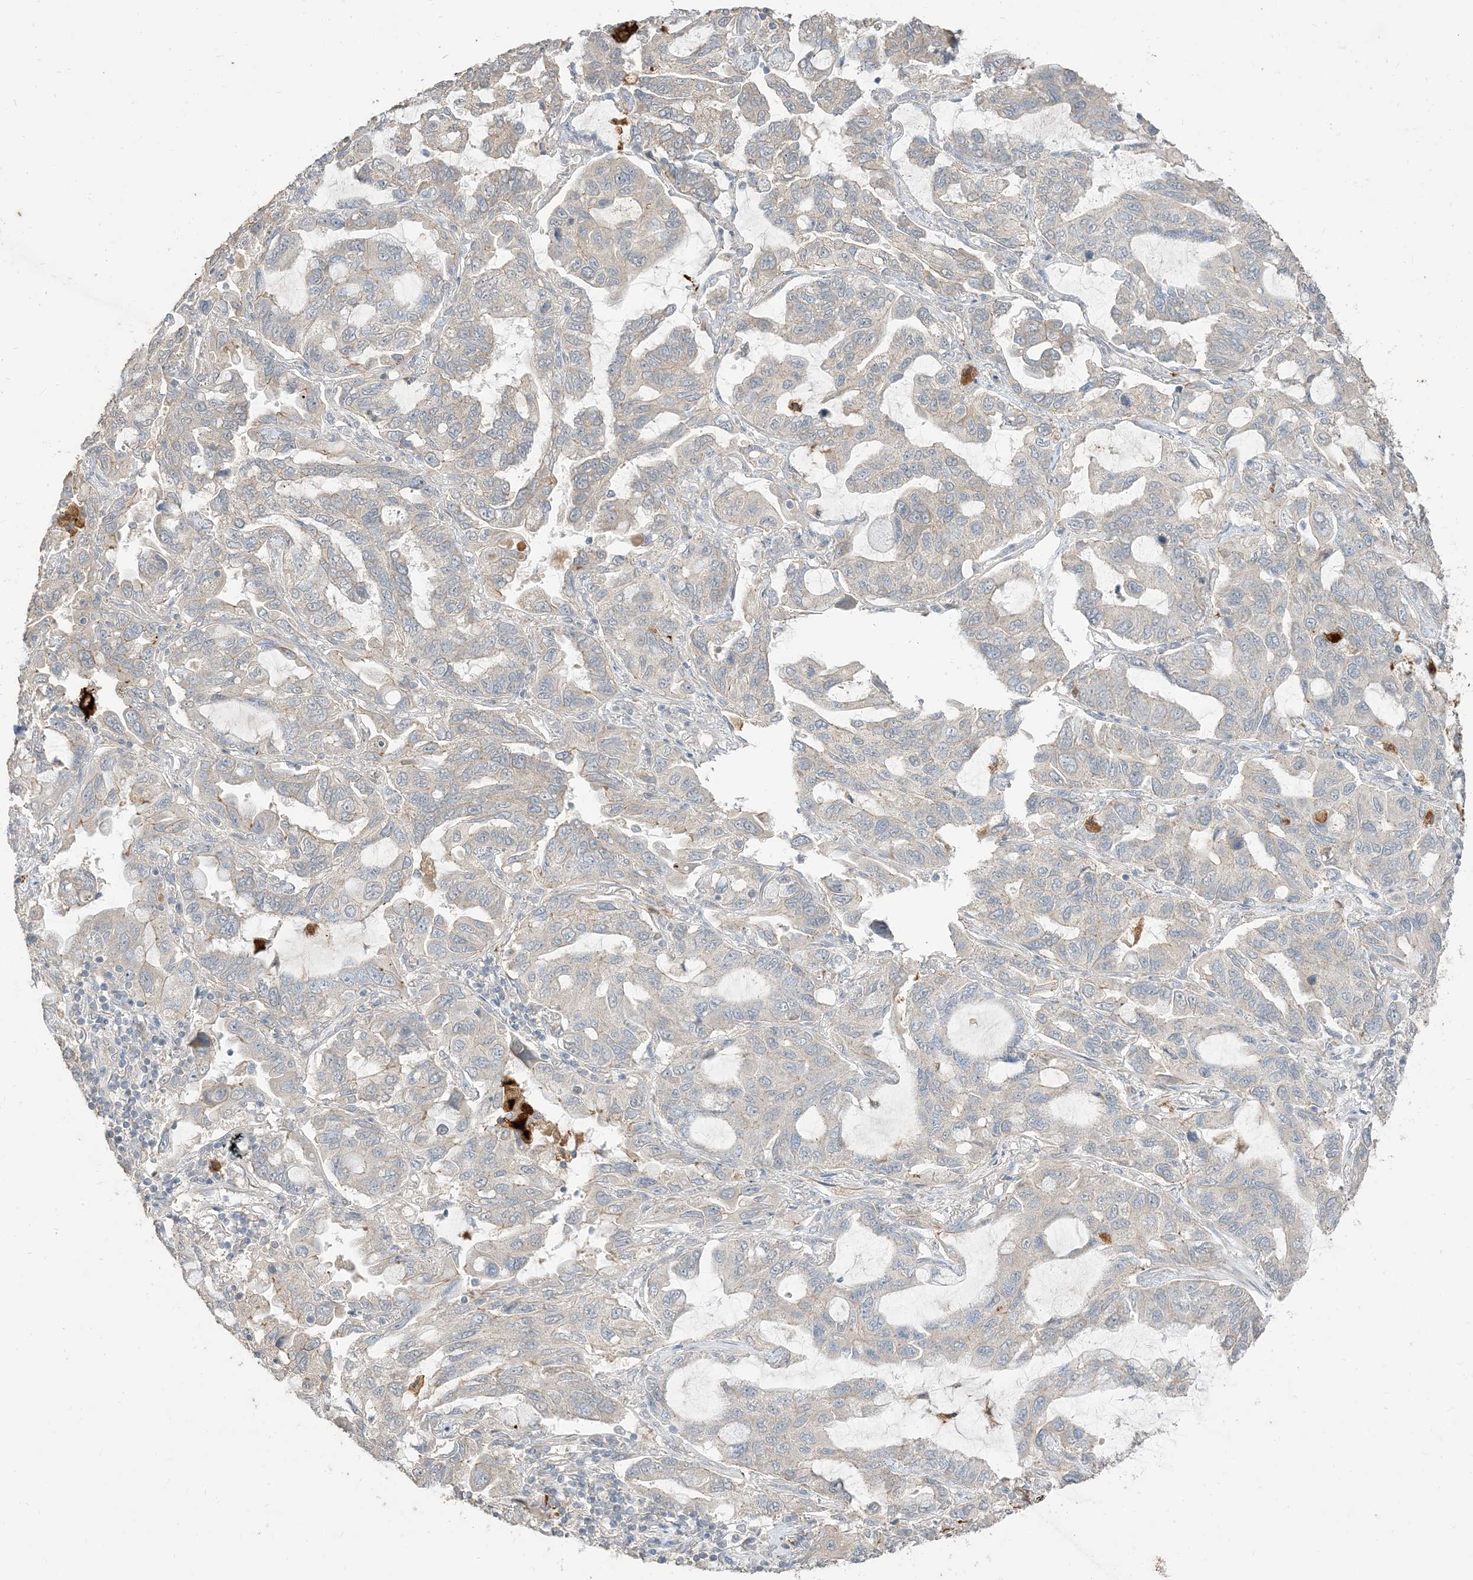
{"staining": {"intensity": "negative", "quantity": "none", "location": "none"}, "tissue": "lung cancer", "cell_type": "Tumor cells", "image_type": "cancer", "snomed": [{"axis": "morphology", "description": "Adenocarcinoma, NOS"}, {"axis": "topography", "description": "Lung"}], "caption": "Lung cancer (adenocarcinoma) was stained to show a protein in brown. There is no significant expression in tumor cells.", "gene": "RNF175", "patient": {"sex": "male", "age": 64}}